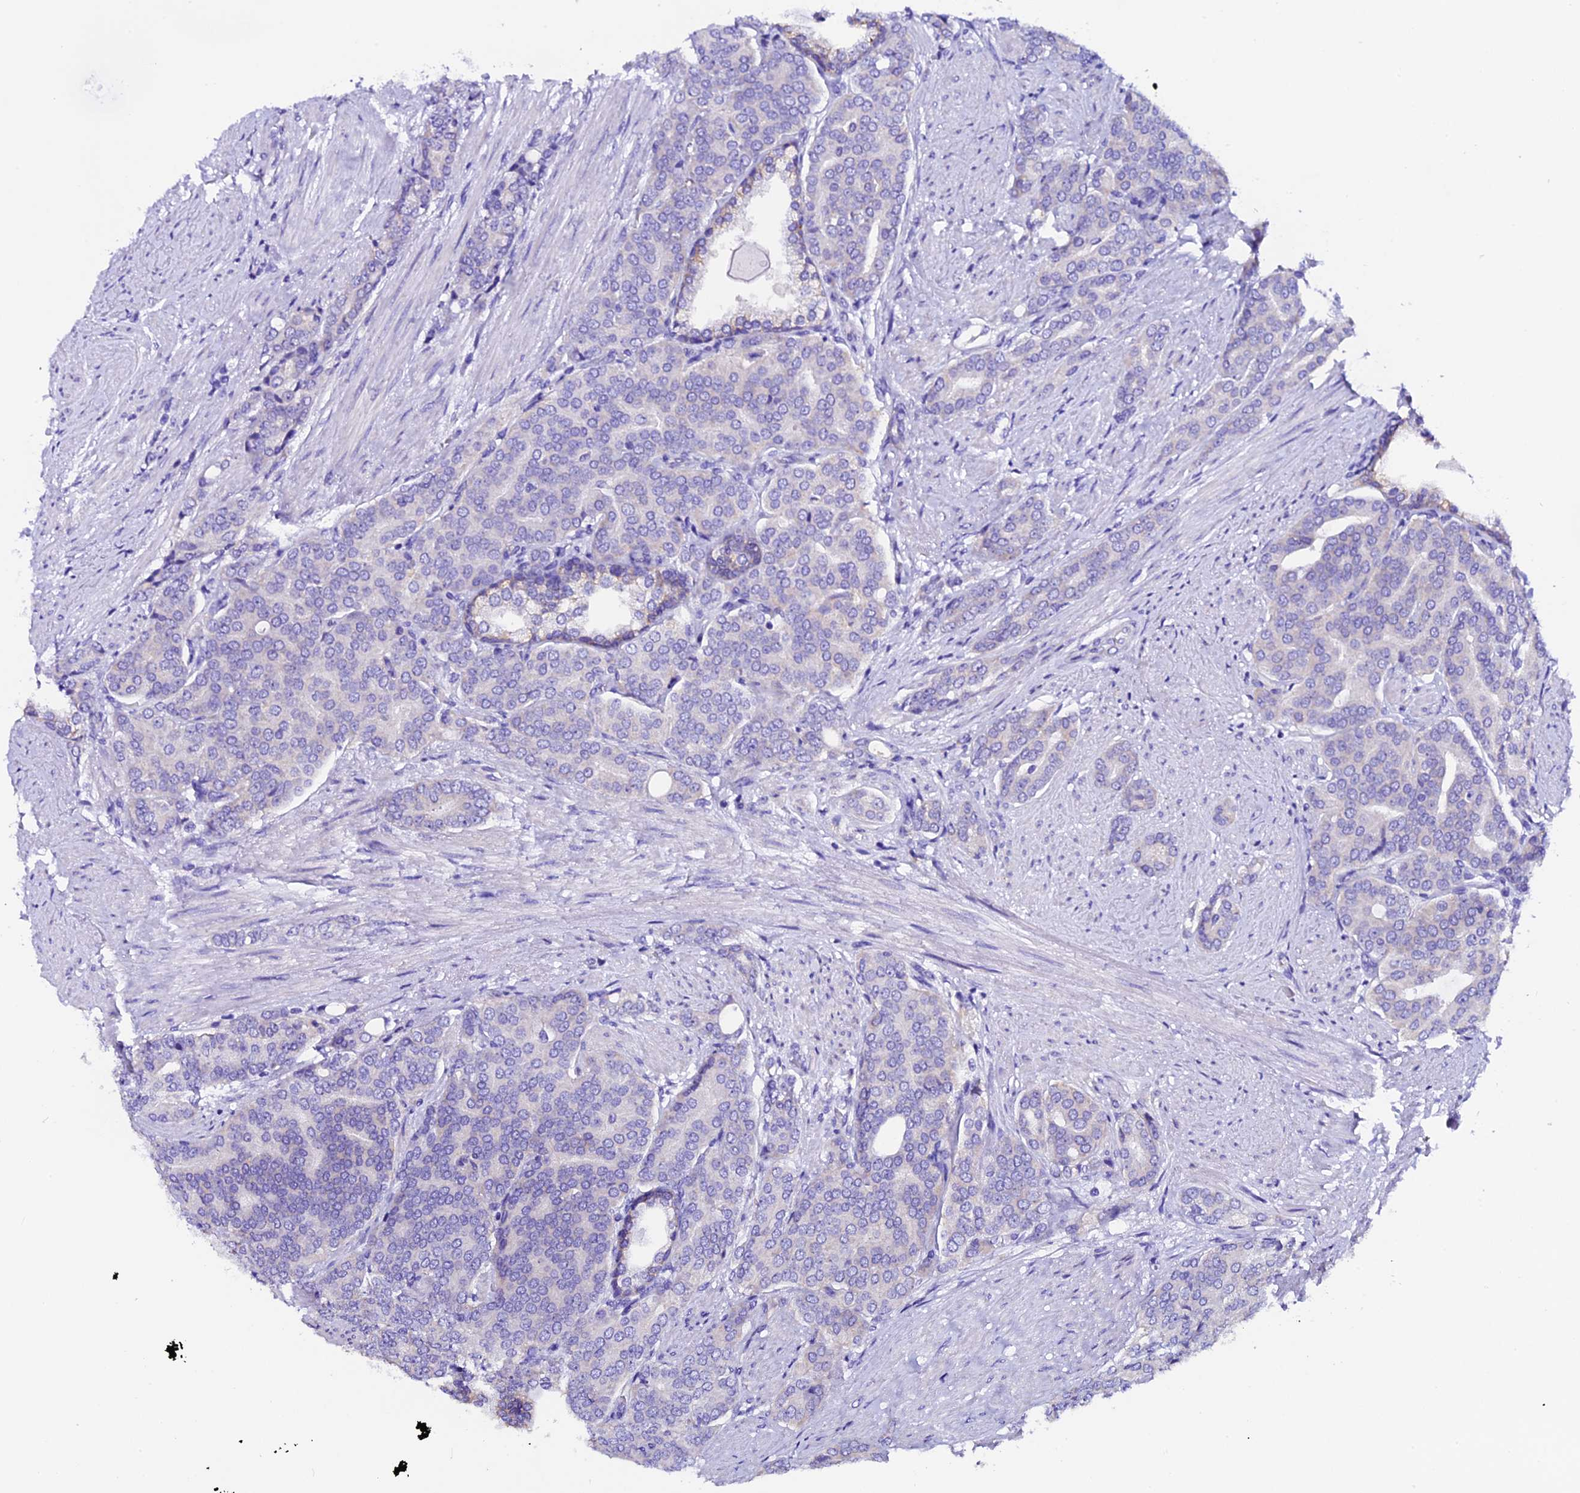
{"staining": {"intensity": "negative", "quantity": "none", "location": "none"}, "tissue": "prostate cancer", "cell_type": "Tumor cells", "image_type": "cancer", "snomed": [{"axis": "morphology", "description": "Adenocarcinoma, High grade"}, {"axis": "topography", "description": "Prostate"}], "caption": "This is an immunohistochemistry (IHC) photomicrograph of human prostate adenocarcinoma (high-grade). There is no positivity in tumor cells.", "gene": "COMTD1", "patient": {"sex": "male", "age": 67}}